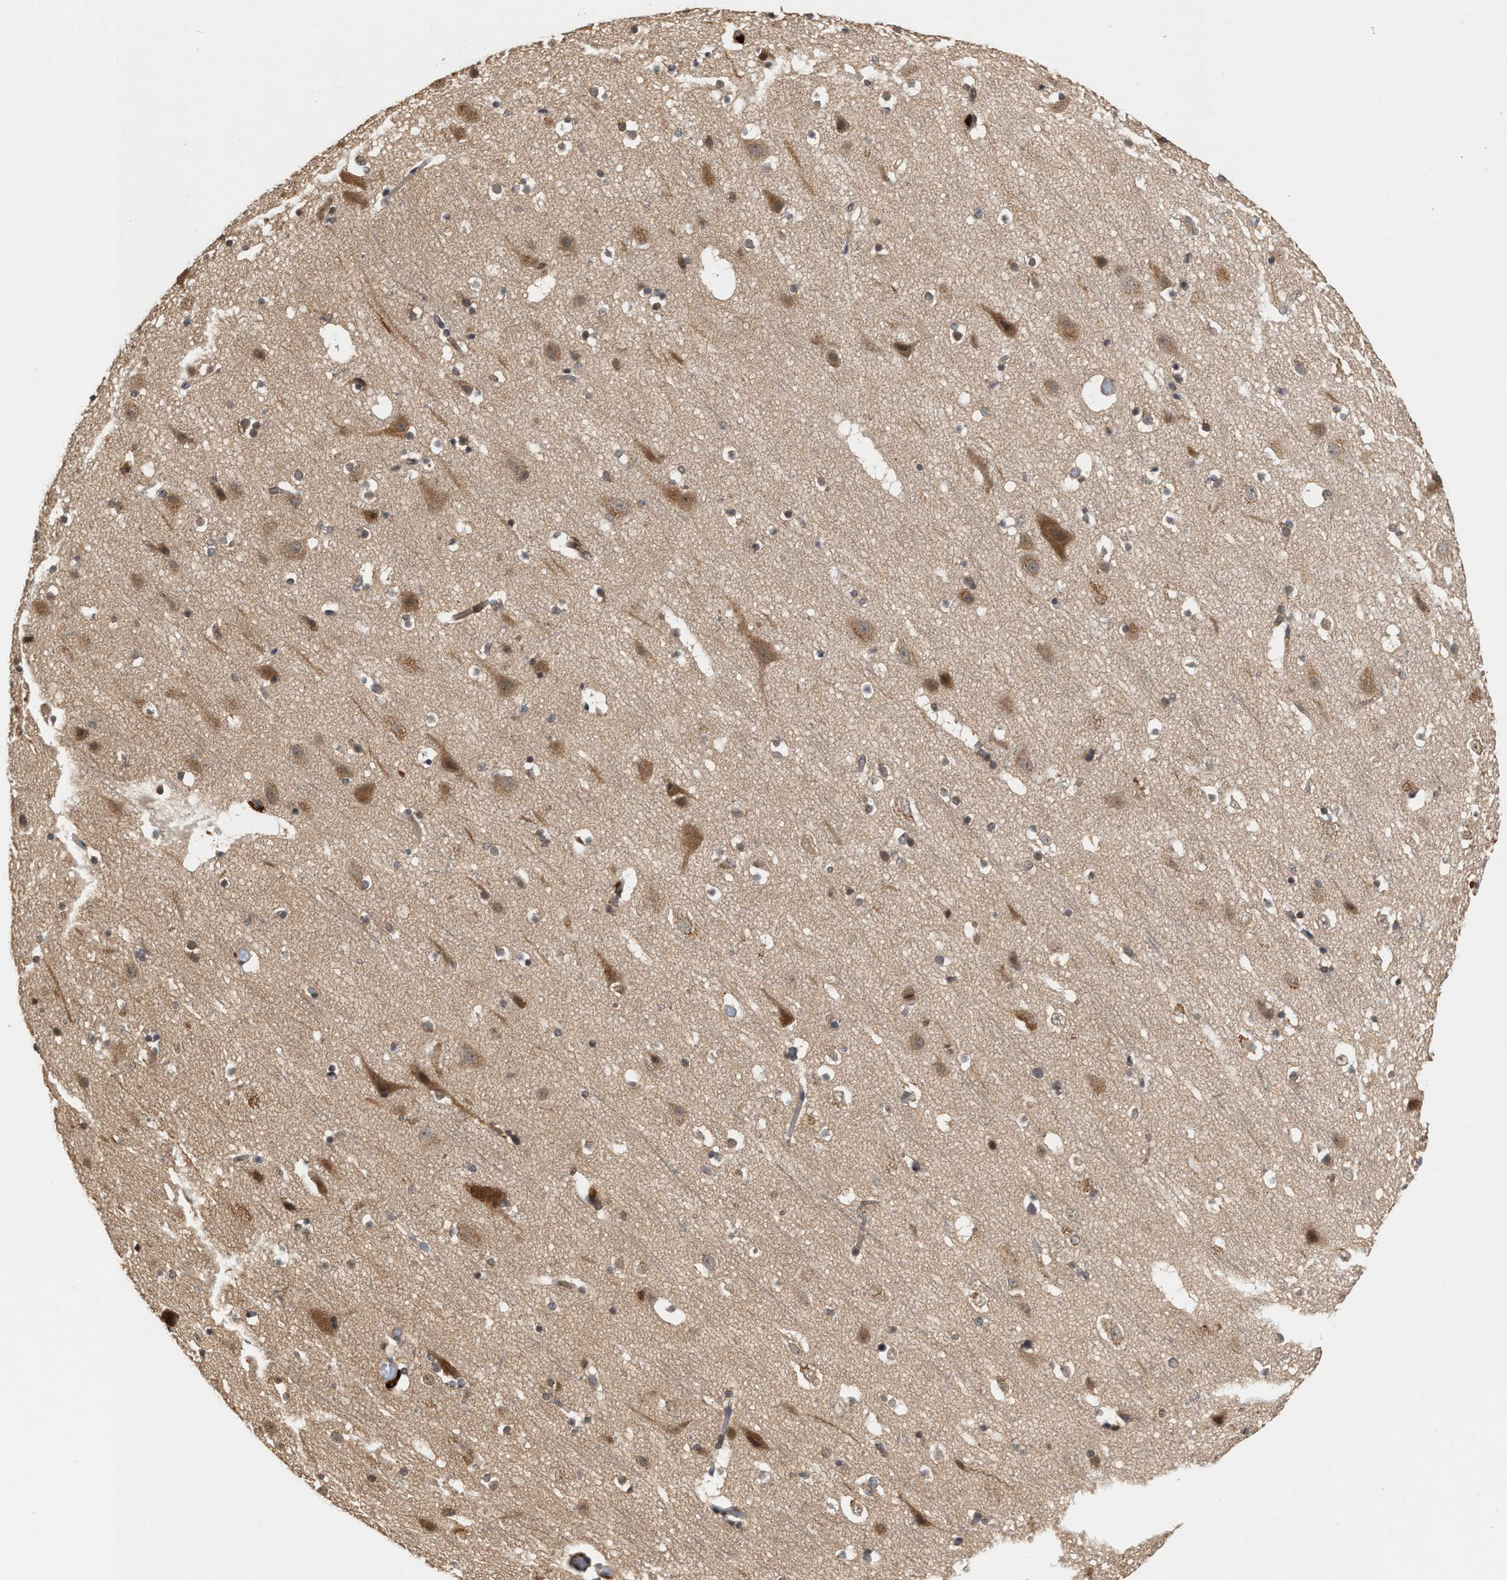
{"staining": {"intensity": "moderate", "quantity": ">75%", "location": "cytoplasmic/membranous"}, "tissue": "cerebral cortex", "cell_type": "Endothelial cells", "image_type": "normal", "snomed": [{"axis": "morphology", "description": "Normal tissue, NOS"}, {"axis": "topography", "description": "Cerebral cortex"}], "caption": "Protein staining of benign cerebral cortex demonstrates moderate cytoplasmic/membranous positivity in approximately >75% of endothelial cells. The staining was performed using DAB, with brown indicating positive protein expression. Nuclei are stained blue with hematoxylin.", "gene": "SAR1A", "patient": {"sex": "male", "age": 45}}